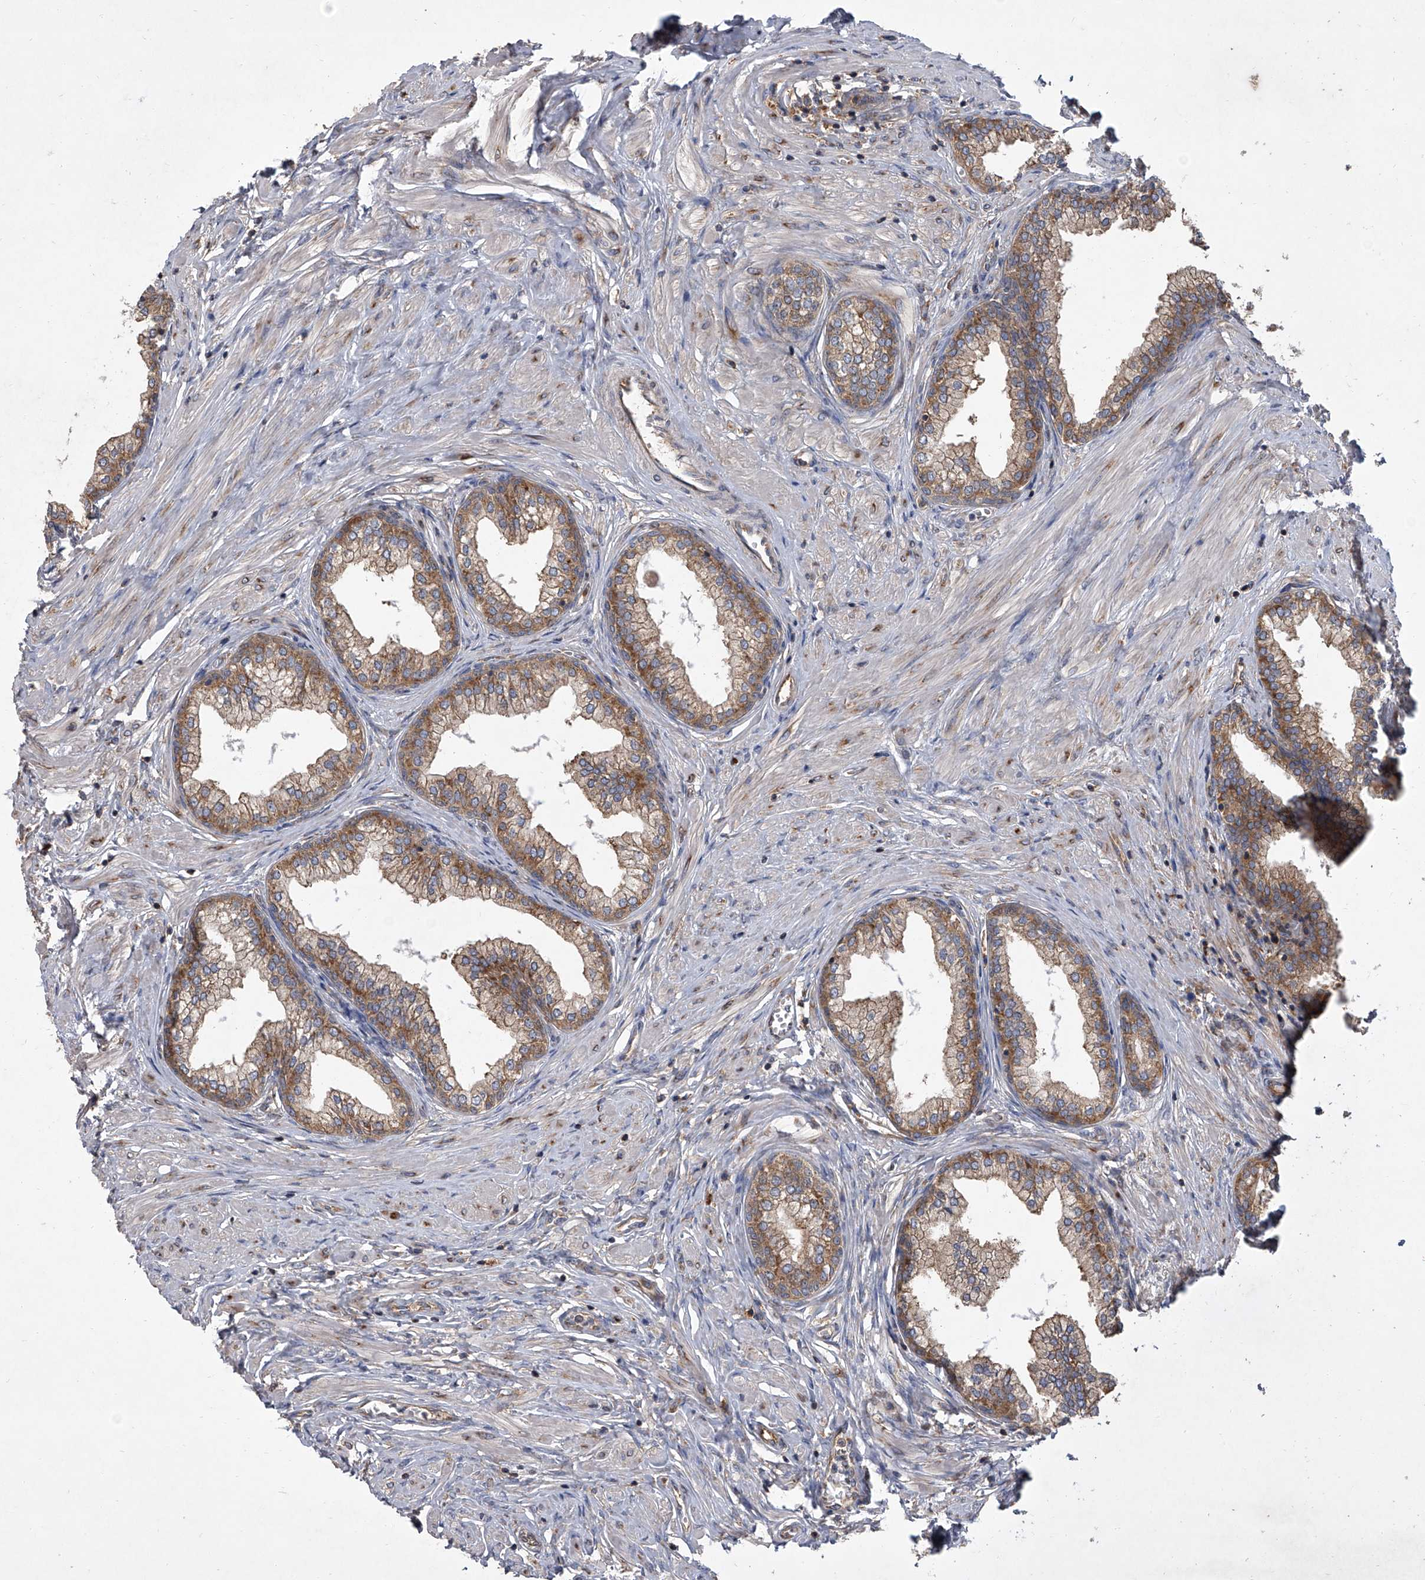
{"staining": {"intensity": "moderate", "quantity": ">75%", "location": "cytoplasmic/membranous"}, "tissue": "prostate", "cell_type": "Glandular cells", "image_type": "normal", "snomed": [{"axis": "morphology", "description": "Normal tissue, NOS"}, {"axis": "morphology", "description": "Urothelial carcinoma, Low grade"}, {"axis": "topography", "description": "Urinary bladder"}, {"axis": "topography", "description": "Prostate"}], "caption": "Glandular cells demonstrate medium levels of moderate cytoplasmic/membranous expression in about >75% of cells in normal human prostate.", "gene": "EIF2S2", "patient": {"sex": "male", "age": 60}}